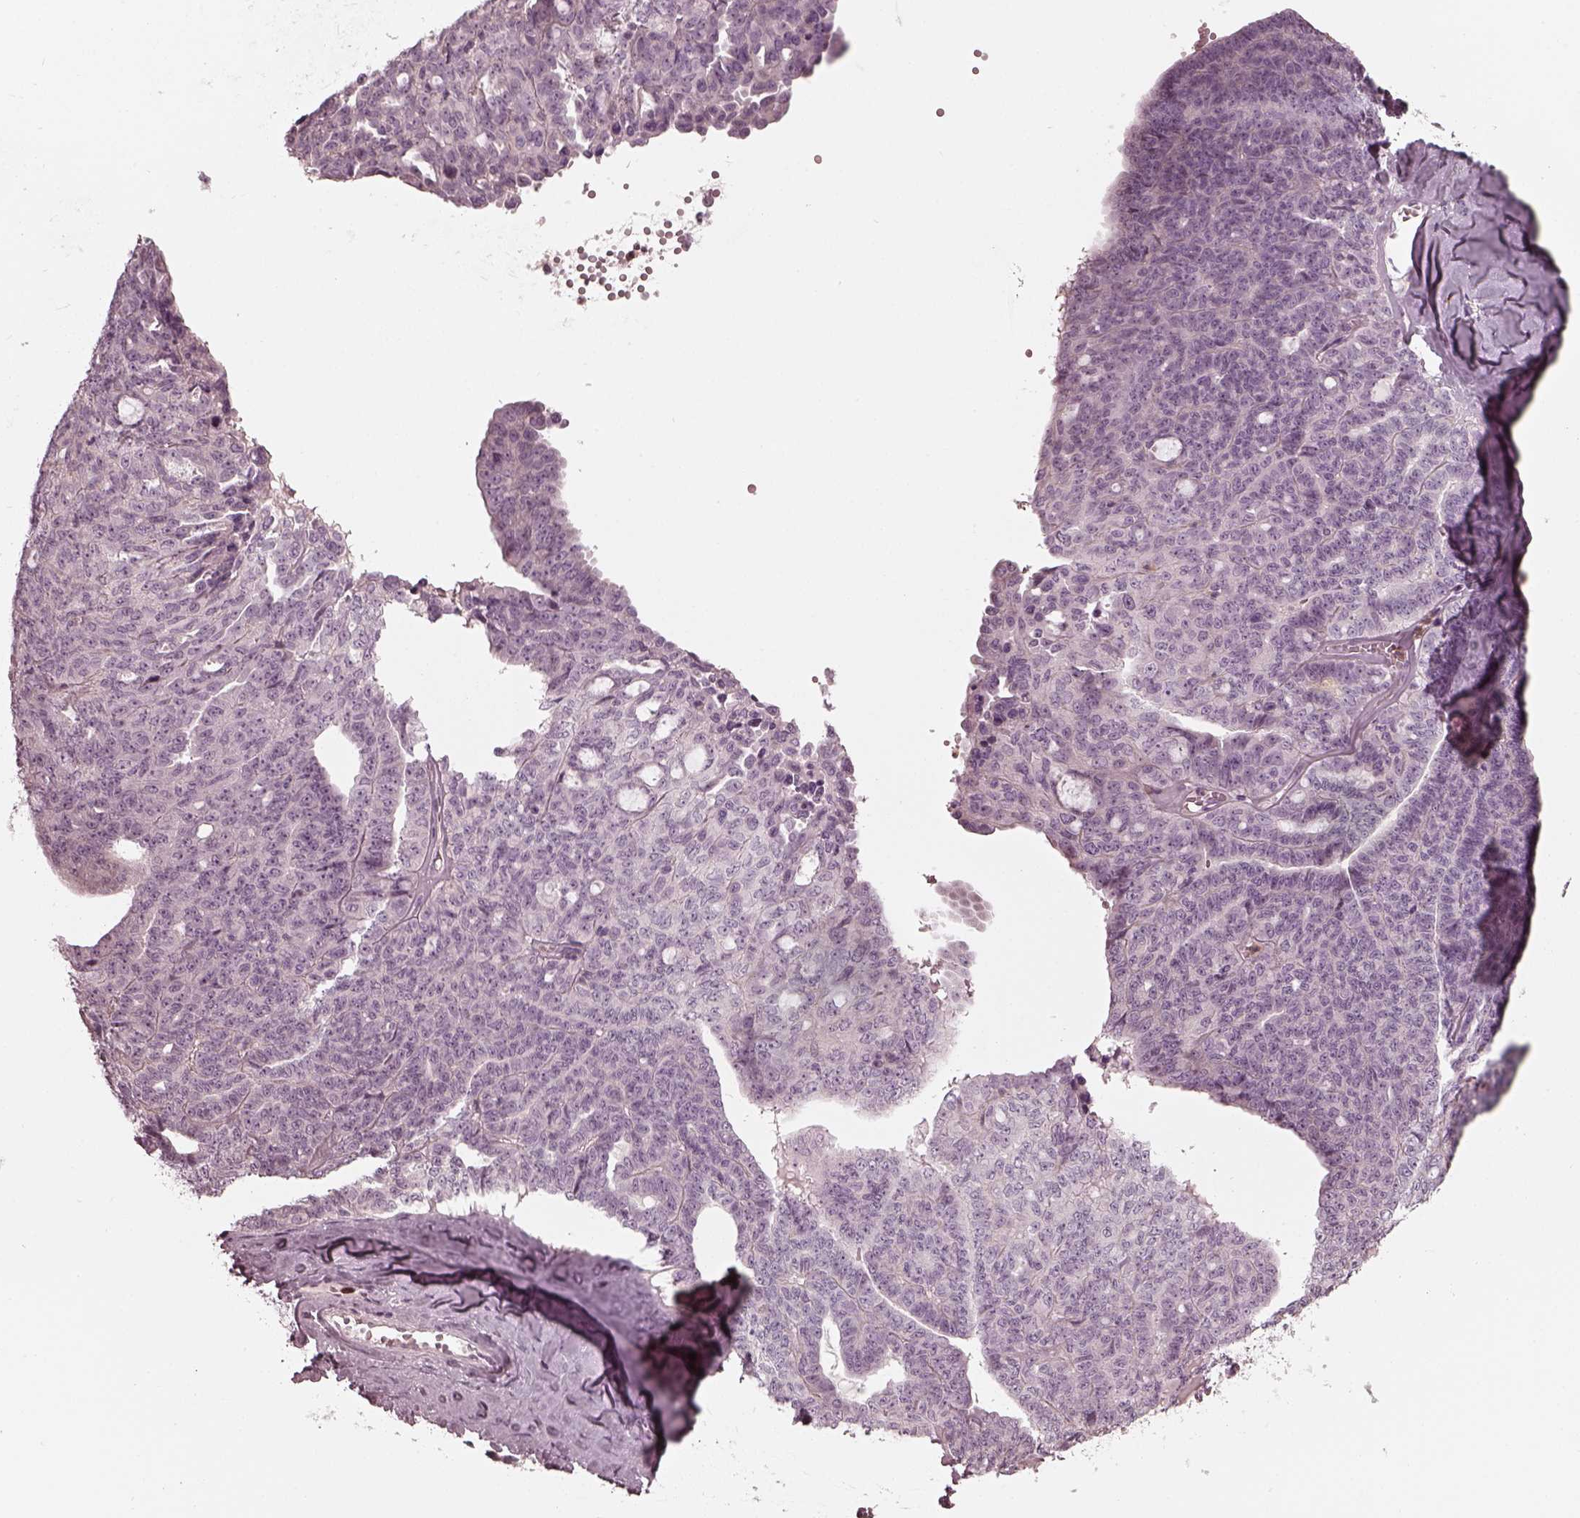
{"staining": {"intensity": "negative", "quantity": "none", "location": "none"}, "tissue": "ovarian cancer", "cell_type": "Tumor cells", "image_type": "cancer", "snomed": [{"axis": "morphology", "description": "Cystadenocarcinoma, serous, NOS"}, {"axis": "topography", "description": "Ovary"}], "caption": "DAB immunohistochemical staining of ovarian cancer (serous cystadenocarcinoma) shows no significant staining in tumor cells. Nuclei are stained in blue.", "gene": "CHIT1", "patient": {"sex": "female", "age": 71}}